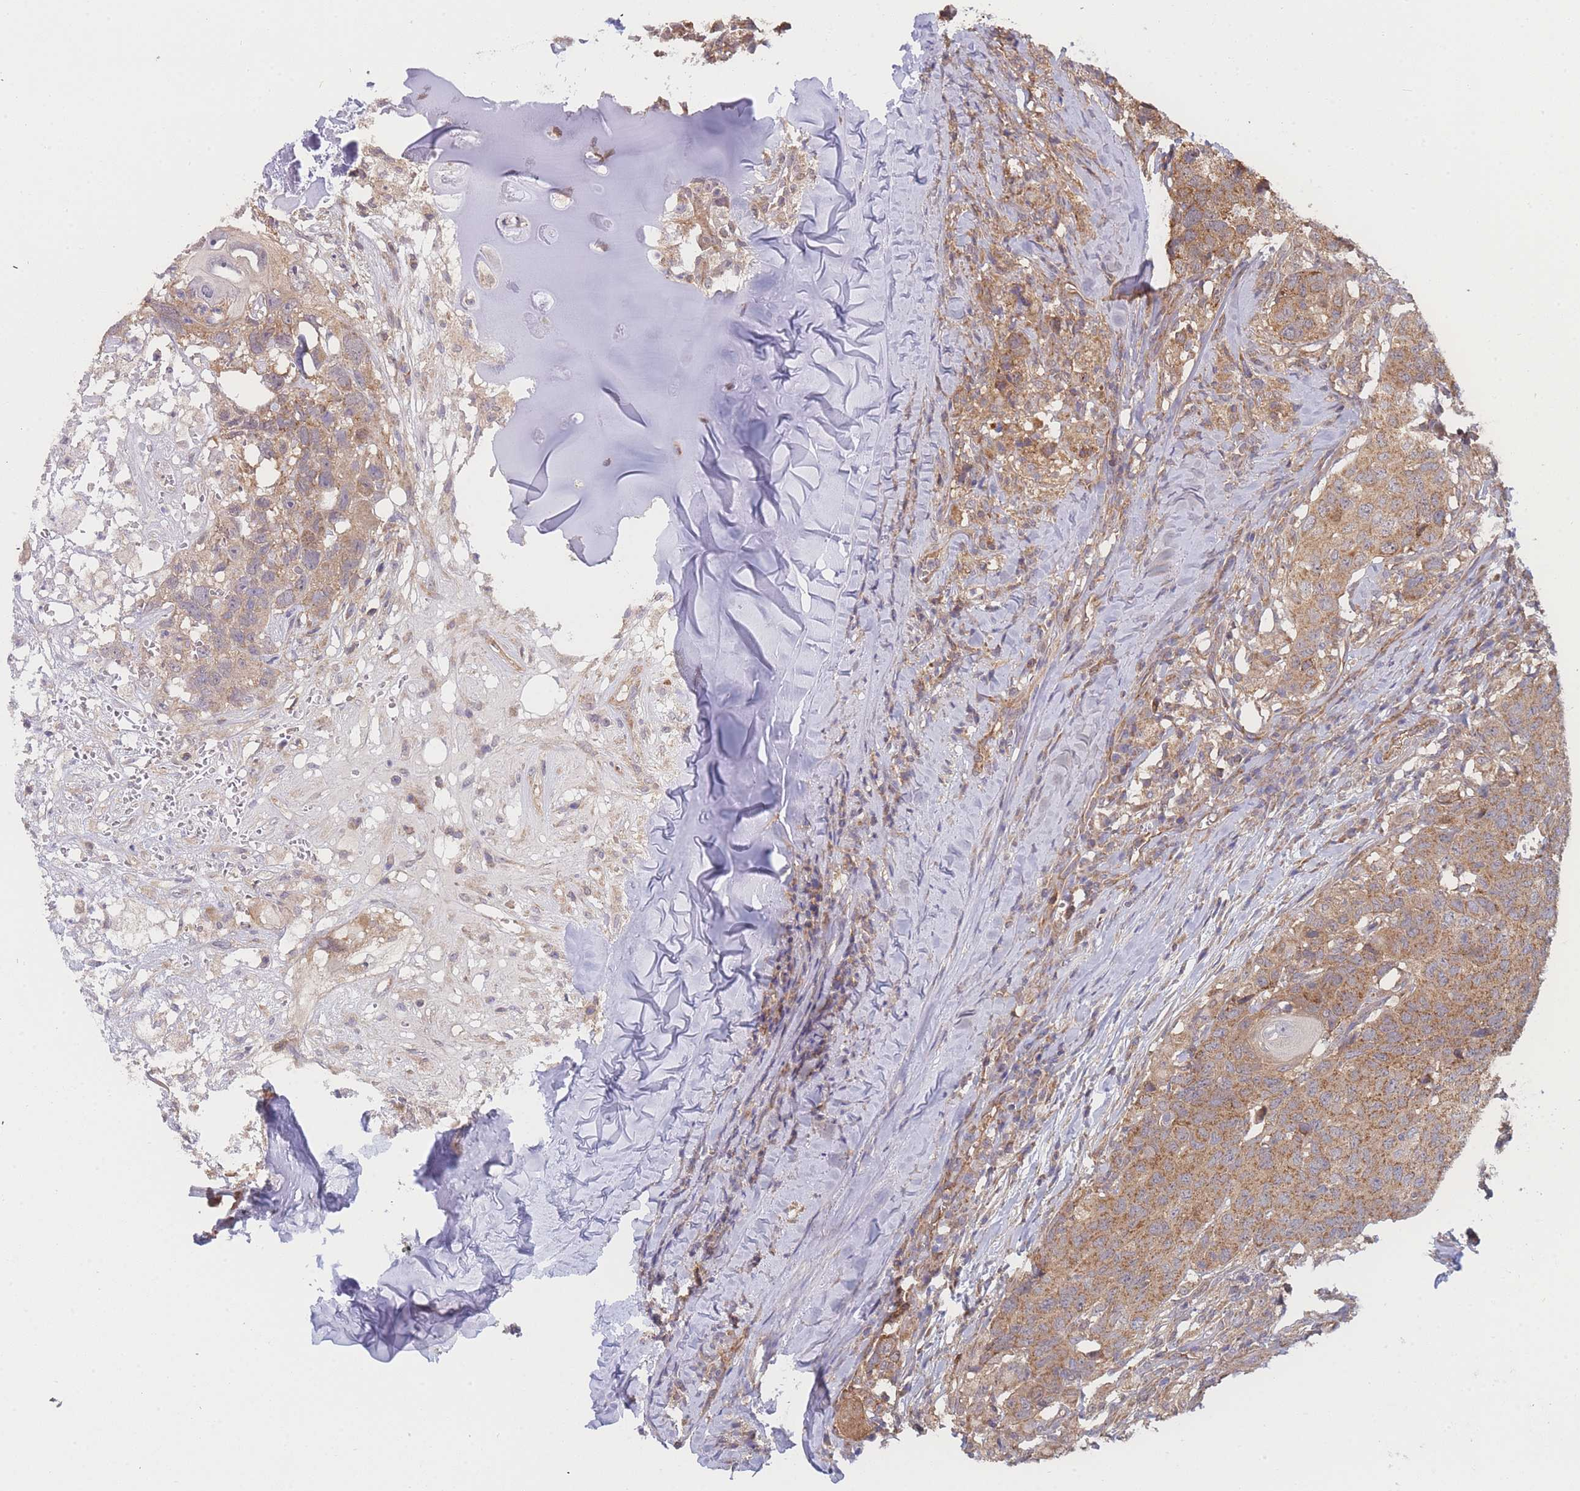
{"staining": {"intensity": "moderate", "quantity": ">75%", "location": "cytoplasmic/membranous"}, "tissue": "head and neck cancer", "cell_type": "Tumor cells", "image_type": "cancer", "snomed": [{"axis": "morphology", "description": "Normal tissue, NOS"}, {"axis": "morphology", "description": "Squamous cell carcinoma, NOS"}, {"axis": "topography", "description": "Skeletal muscle"}, {"axis": "topography", "description": "Vascular tissue"}, {"axis": "topography", "description": "Peripheral nerve tissue"}, {"axis": "topography", "description": "Head-Neck"}], "caption": "A brown stain labels moderate cytoplasmic/membranous positivity of a protein in human head and neck cancer (squamous cell carcinoma) tumor cells.", "gene": "MRPS18B", "patient": {"sex": "male", "age": 66}}